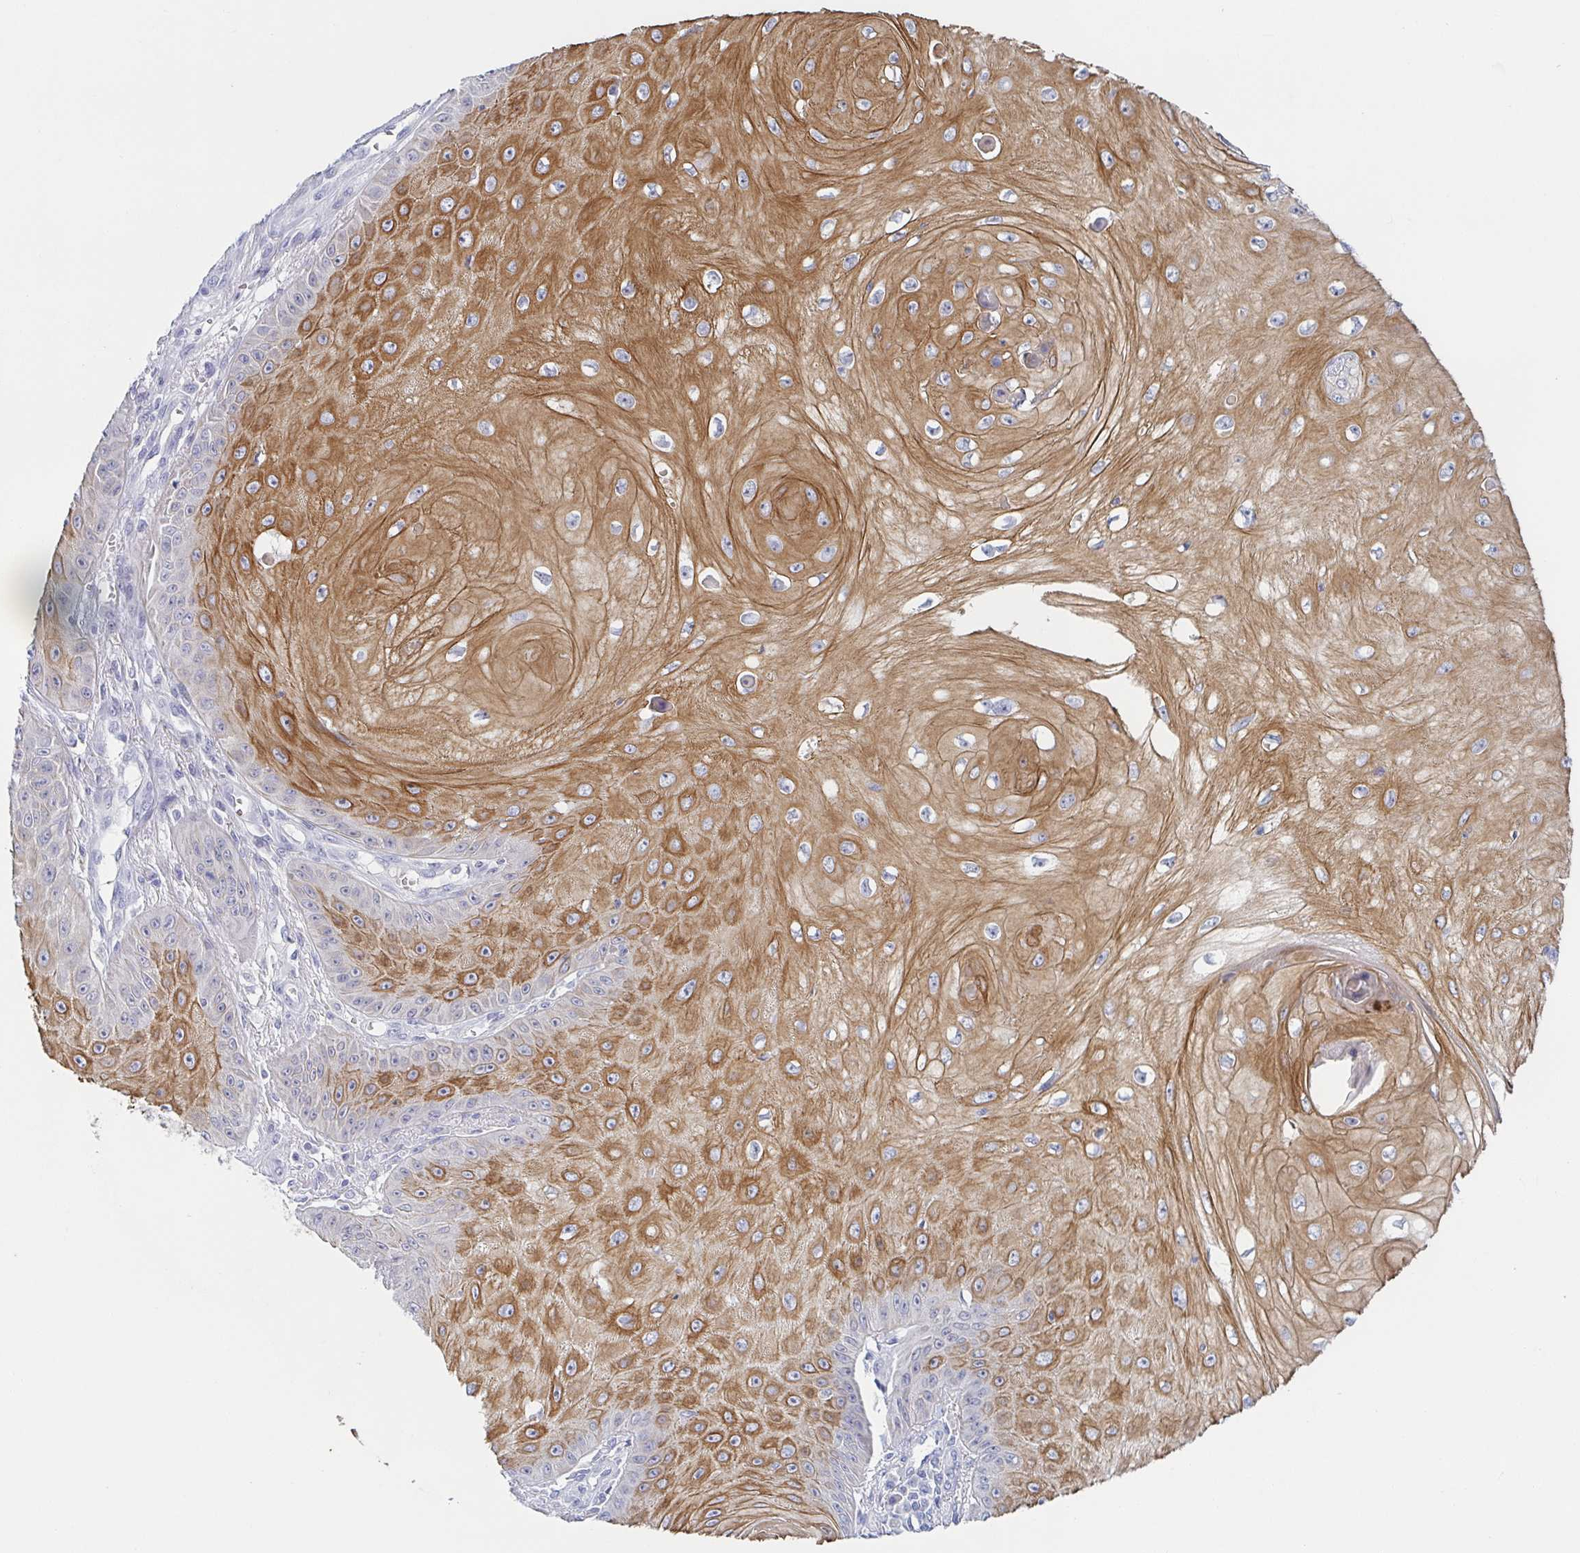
{"staining": {"intensity": "moderate", "quantity": ">75%", "location": "cytoplasmic/membranous"}, "tissue": "skin cancer", "cell_type": "Tumor cells", "image_type": "cancer", "snomed": [{"axis": "morphology", "description": "Squamous cell carcinoma, NOS"}, {"axis": "topography", "description": "Skin"}], "caption": "The photomicrograph reveals staining of skin cancer (squamous cell carcinoma), revealing moderate cytoplasmic/membranous protein expression (brown color) within tumor cells.", "gene": "RHOV", "patient": {"sex": "male", "age": 70}}